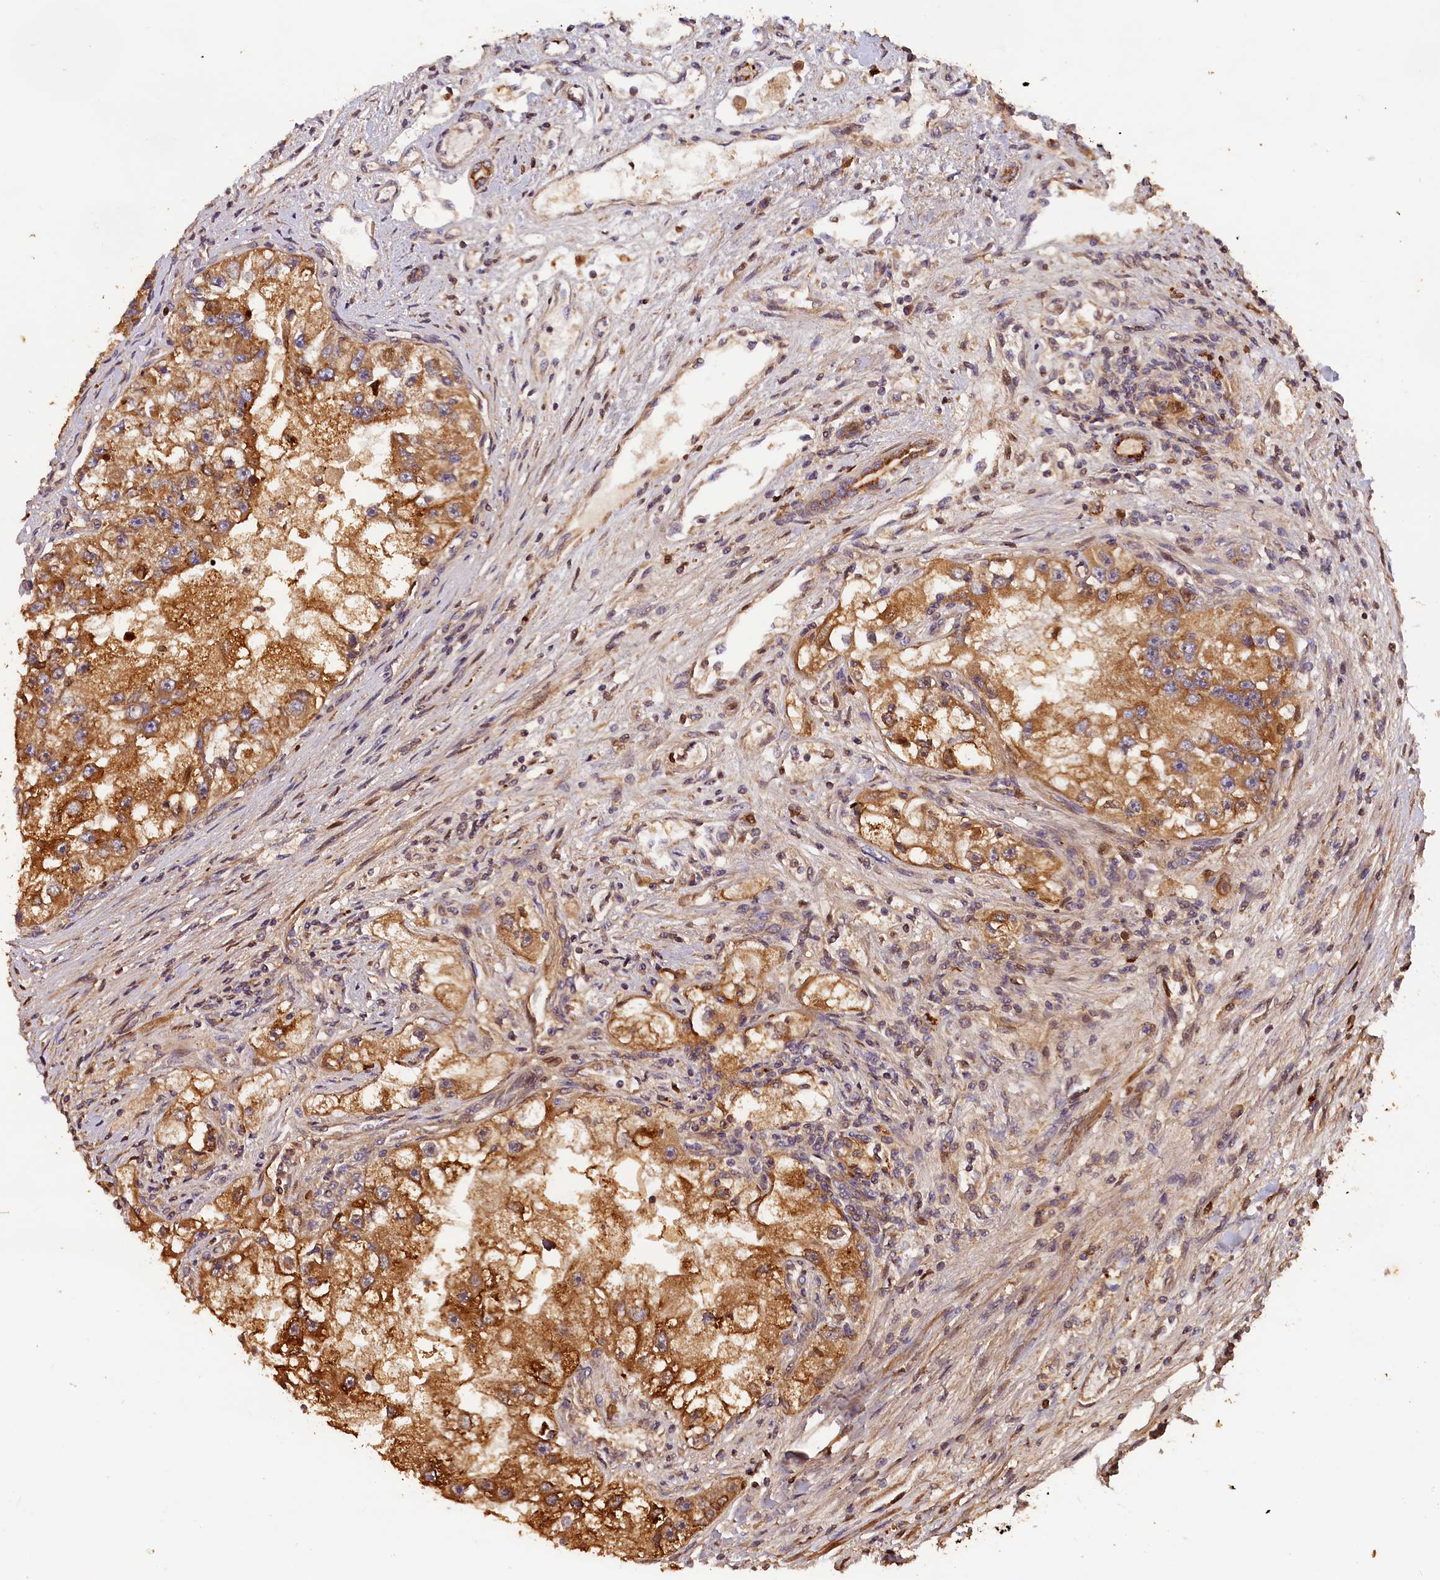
{"staining": {"intensity": "strong", "quantity": ">75%", "location": "cytoplasmic/membranous"}, "tissue": "renal cancer", "cell_type": "Tumor cells", "image_type": "cancer", "snomed": [{"axis": "morphology", "description": "Adenocarcinoma, NOS"}, {"axis": "topography", "description": "Kidney"}], "caption": "Protein expression analysis of human renal cancer (adenocarcinoma) reveals strong cytoplasmic/membranous positivity in about >75% of tumor cells. (IHC, brightfield microscopy, high magnification).", "gene": "HMOX2", "patient": {"sex": "male", "age": 63}}